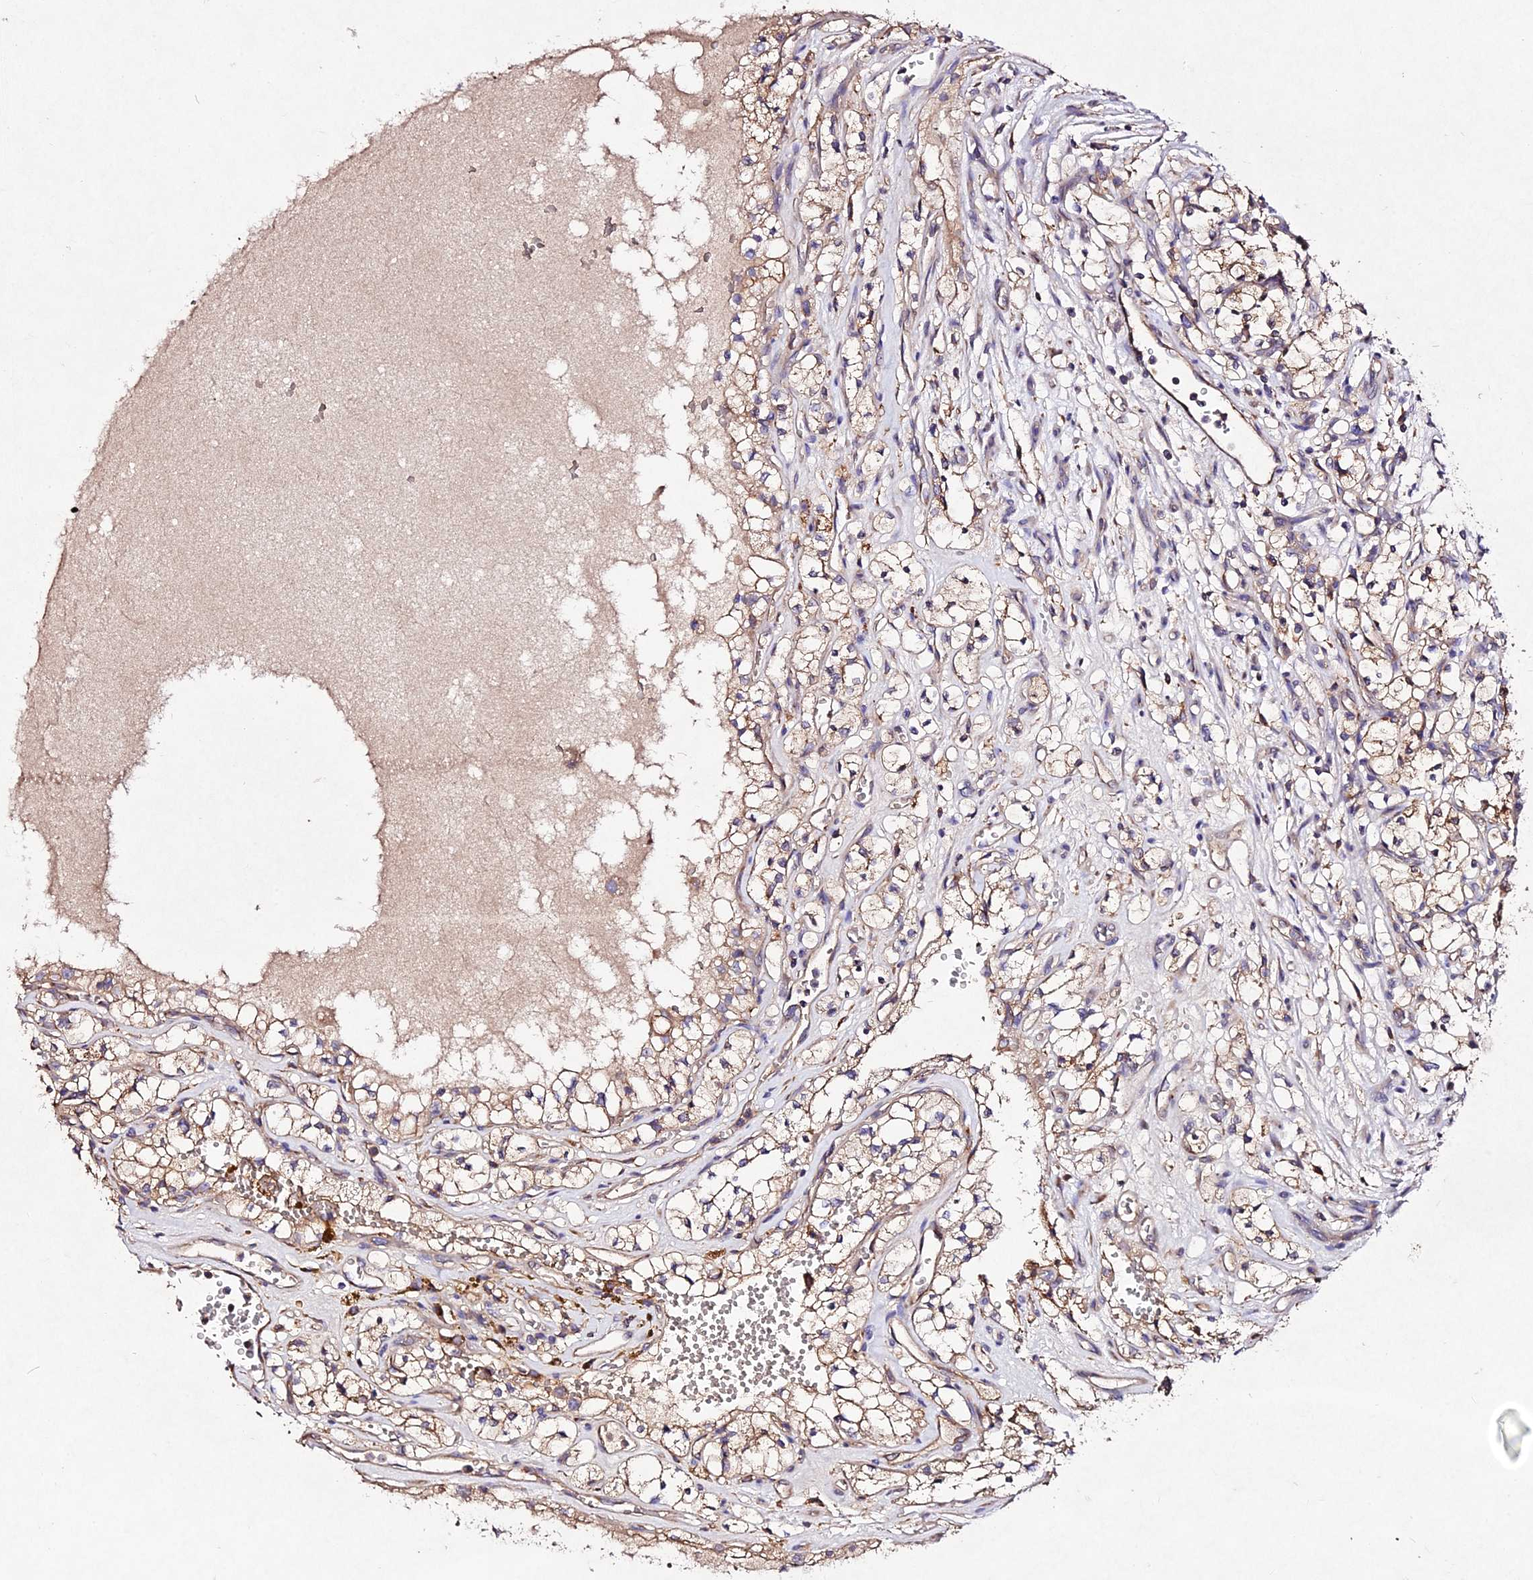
{"staining": {"intensity": "weak", "quantity": ">75%", "location": "cytoplasmic/membranous"}, "tissue": "renal cancer", "cell_type": "Tumor cells", "image_type": "cancer", "snomed": [{"axis": "morphology", "description": "Adenocarcinoma, NOS"}, {"axis": "topography", "description": "Kidney"}], "caption": "Immunohistochemistry (DAB) staining of adenocarcinoma (renal) exhibits weak cytoplasmic/membranous protein positivity in about >75% of tumor cells. Nuclei are stained in blue.", "gene": "AP3M2", "patient": {"sex": "female", "age": 69}}